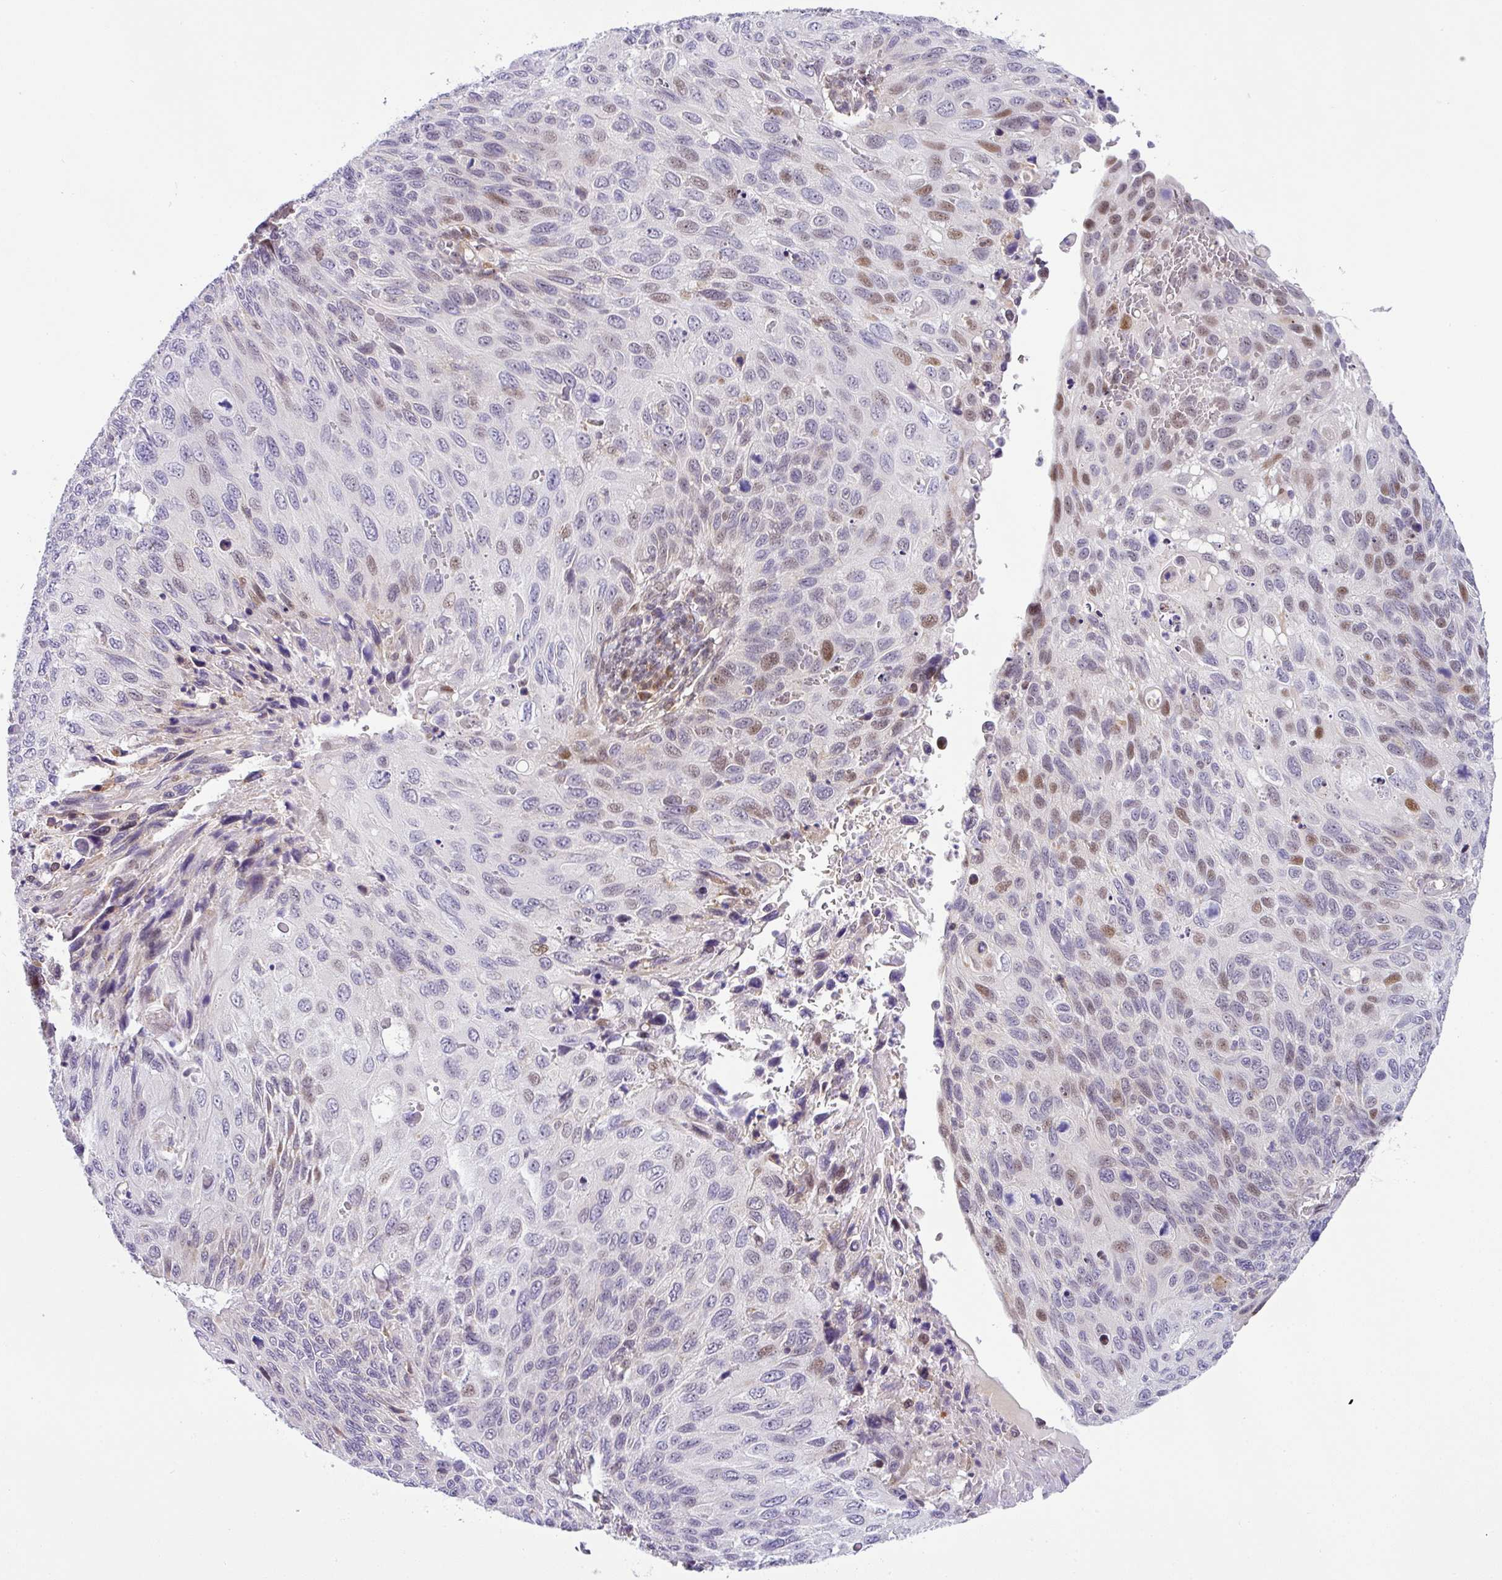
{"staining": {"intensity": "moderate", "quantity": "<25%", "location": "nuclear"}, "tissue": "cervical cancer", "cell_type": "Tumor cells", "image_type": "cancer", "snomed": [{"axis": "morphology", "description": "Squamous cell carcinoma, NOS"}, {"axis": "topography", "description": "Cervix"}], "caption": "Immunohistochemistry micrograph of neoplastic tissue: cervical cancer (squamous cell carcinoma) stained using immunohistochemistry reveals low levels of moderate protein expression localized specifically in the nuclear of tumor cells, appearing as a nuclear brown color.", "gene": "NDUFB2", "patient": {"sex": "female", "age": 70}}